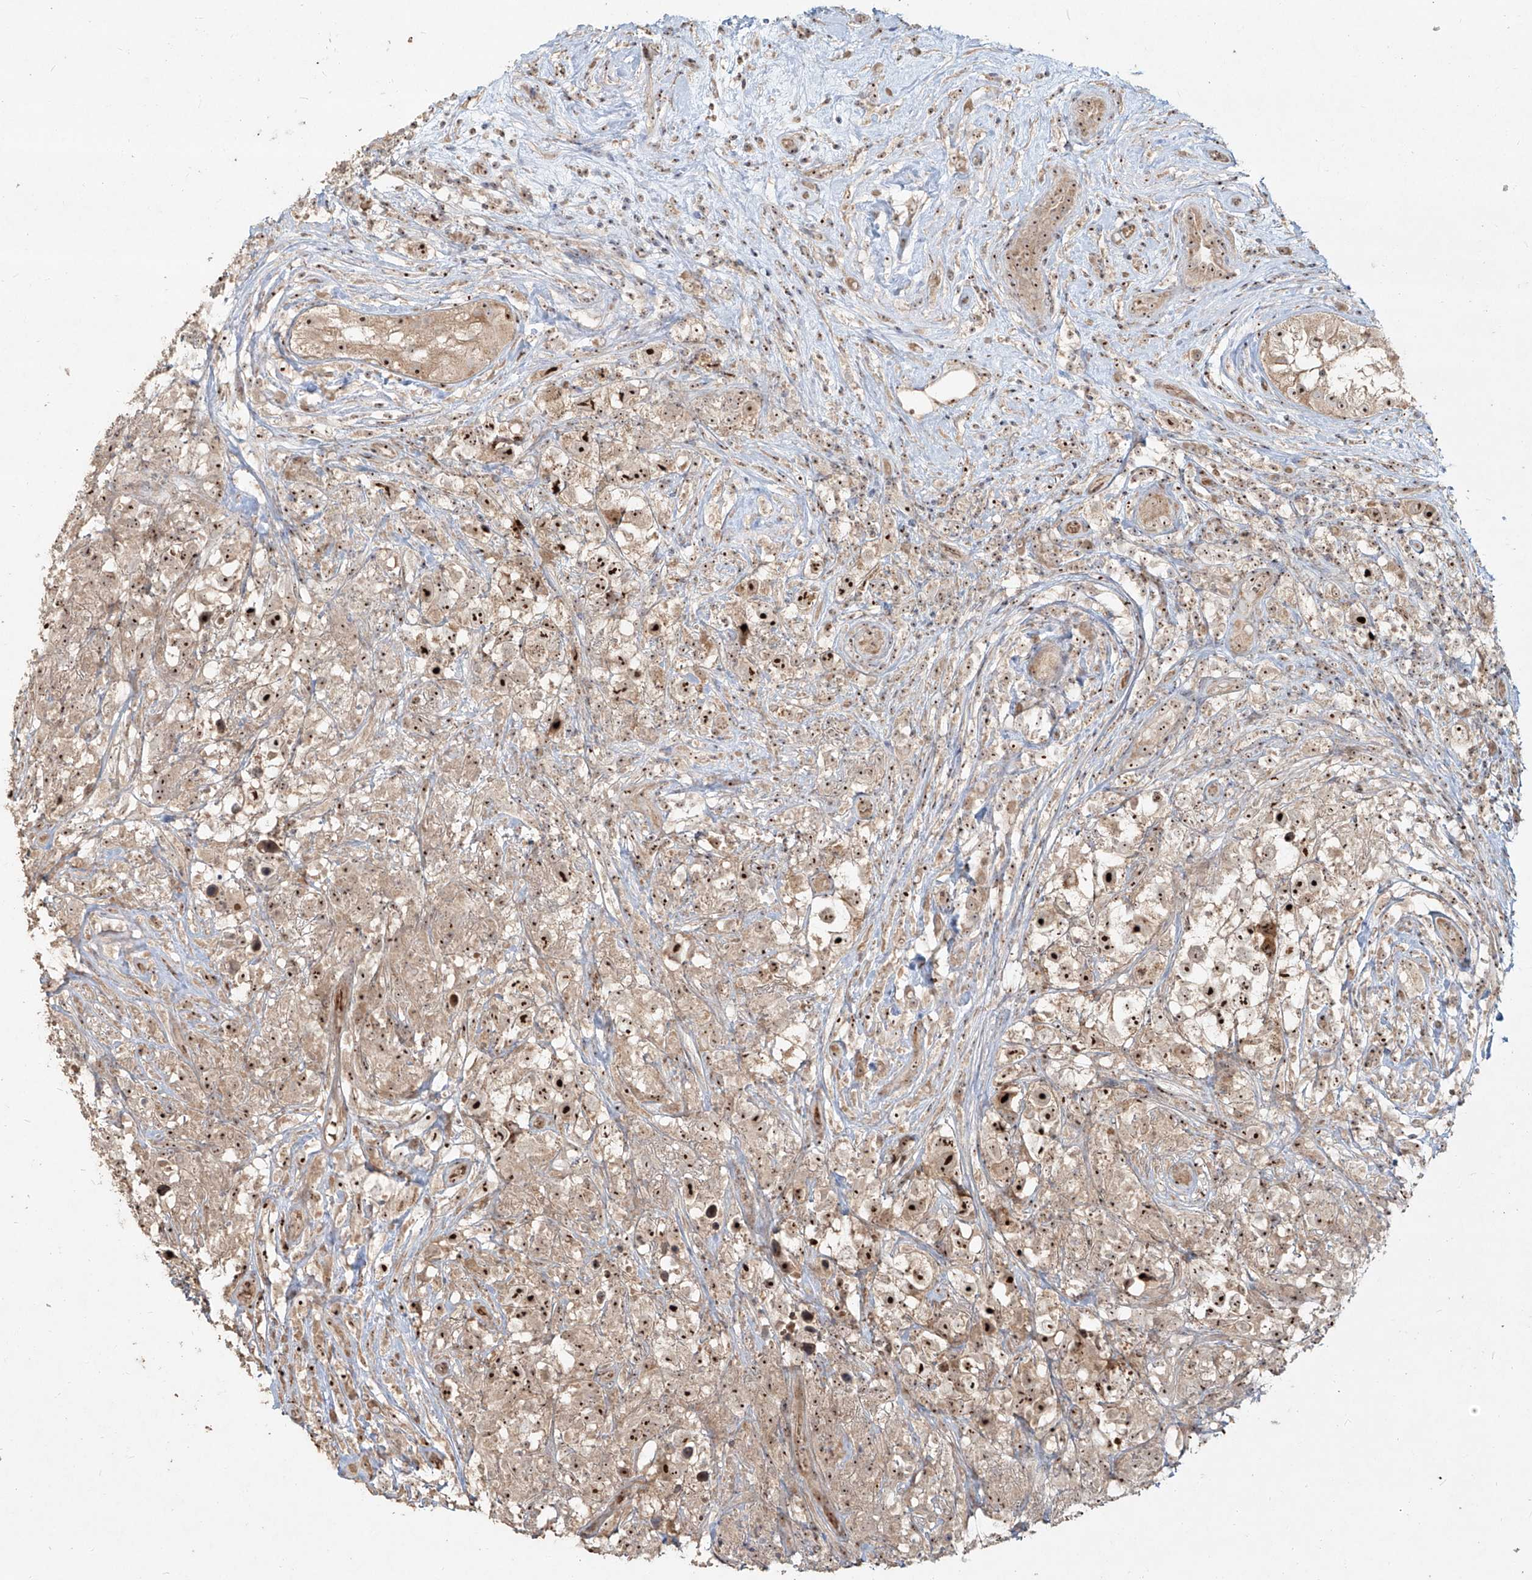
{"staining": {"intensity": "strong", "quantity": "25%-75%", "location": "cytoplasmic/membranous,nuclear"}, "tissue": "testis cancer", "cell_type": "Tumor cells", "image_type": "cancer", "snomed": [{"axis": "morphology", "description": "Seminoma, NOS"}, {"axis": "topography", "description": "Testis"}], "caption": "Immunohistochemistry (IHC) of testis cancer reveals high levels of strong cytoplasmic/membranous and nuclear positivity in about 25%-75% of tumor cells.", "gene": "BYSL", "patient": {"sex": "male", "age": 49}}